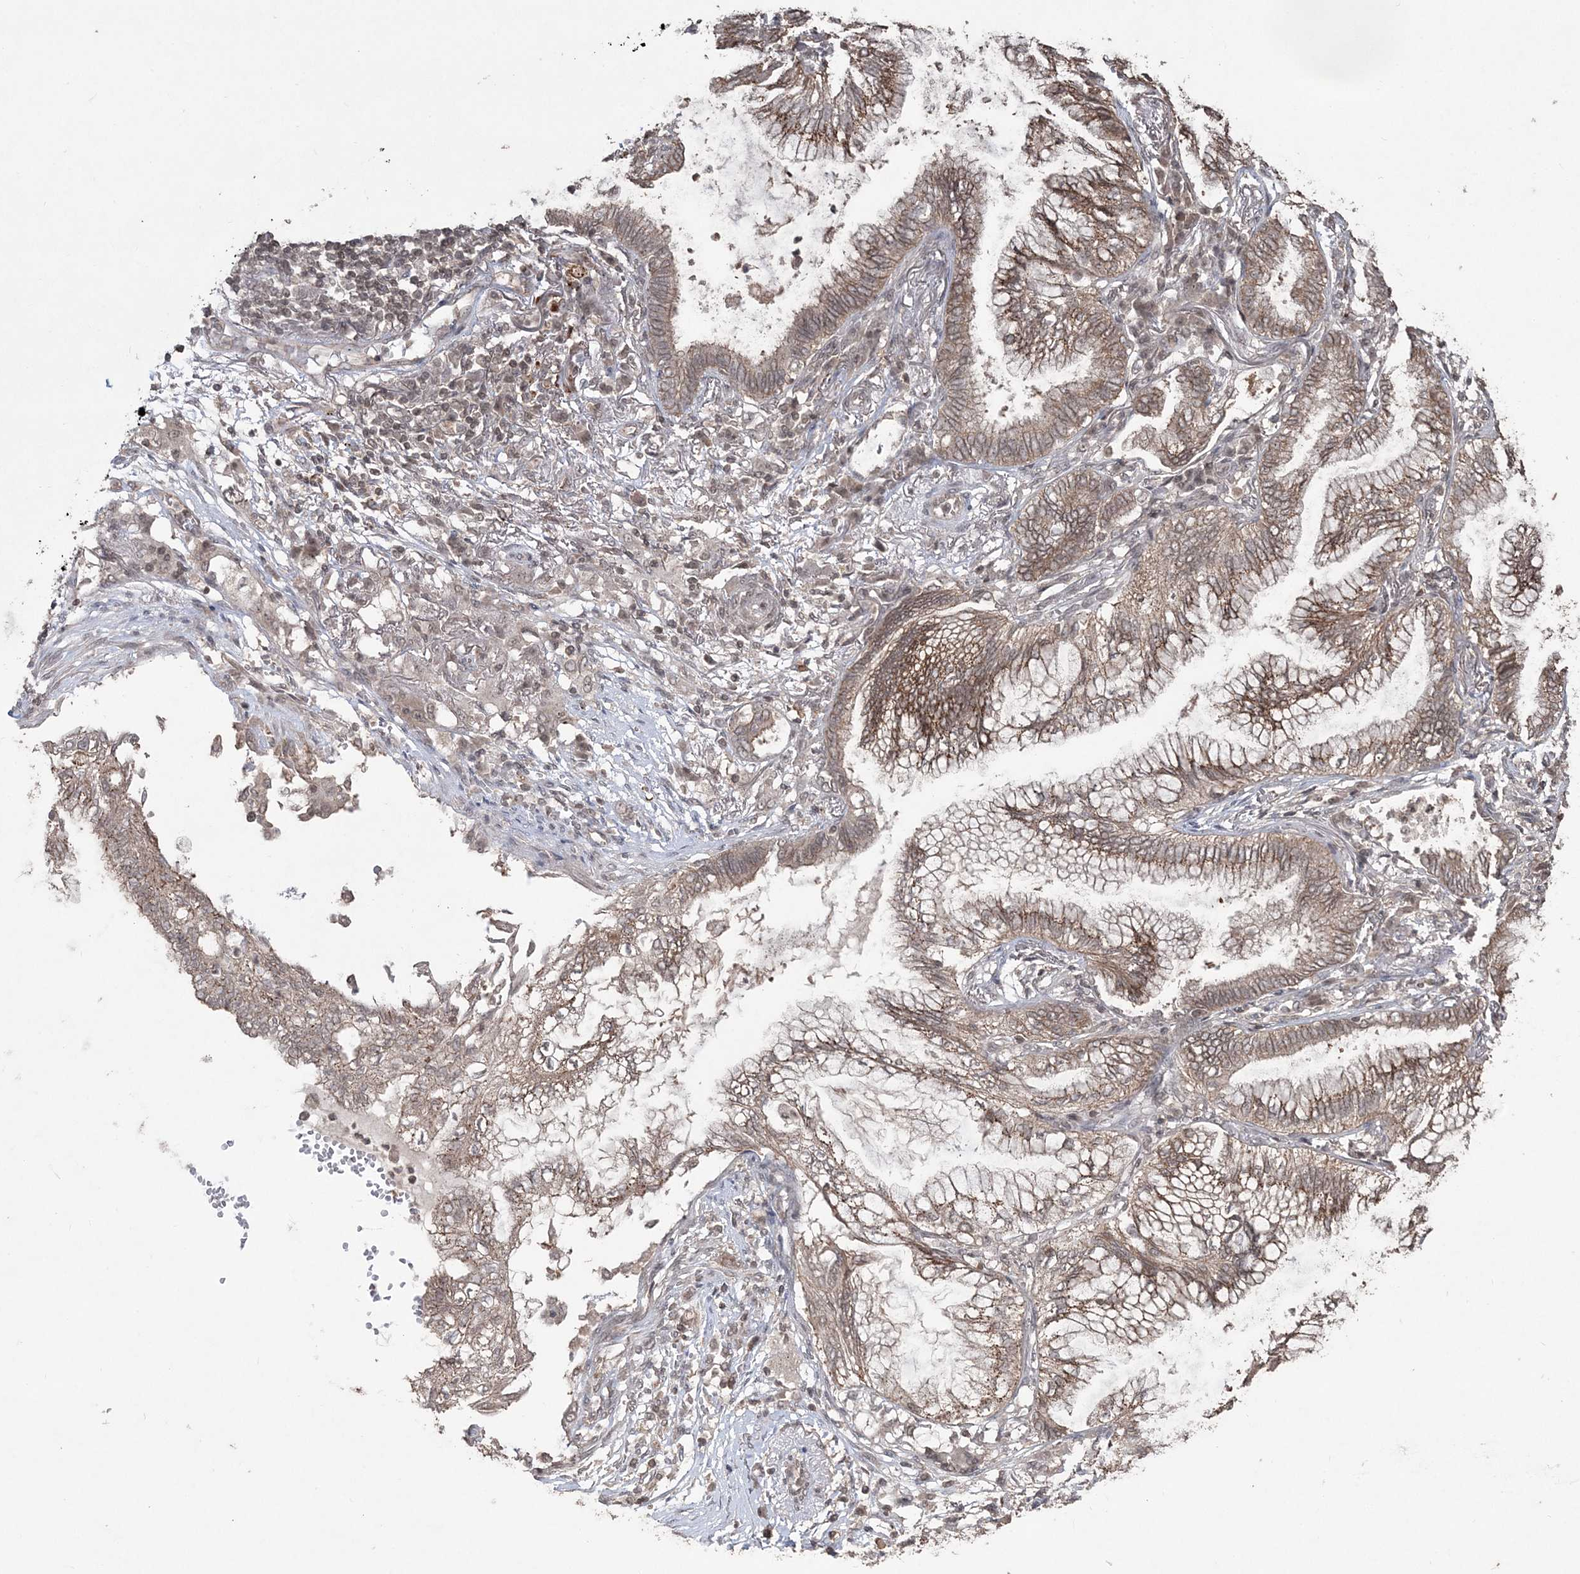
{"staining": {"intensity": "weak", "quantity": ">75%", "location": "cytoplasmic/membranous"}, "tissue": "lung cancer", "cell_type": "Tumor cells", "image_type": "cancer", "snomed": [{"axis": "morphology", "description": "Adenocarcinoma, NOS"}, {"axis": "topography", "description": "Lung"}], "caption": "Immunohistochemical staining of lung cancer (adenocarcinoma) shows low levels of weak cytoplasmic/membranous expression in approximately >75% of tumor cells.", "gene": "EHHADH", "patient": {"sex": "female", "age": 70}}